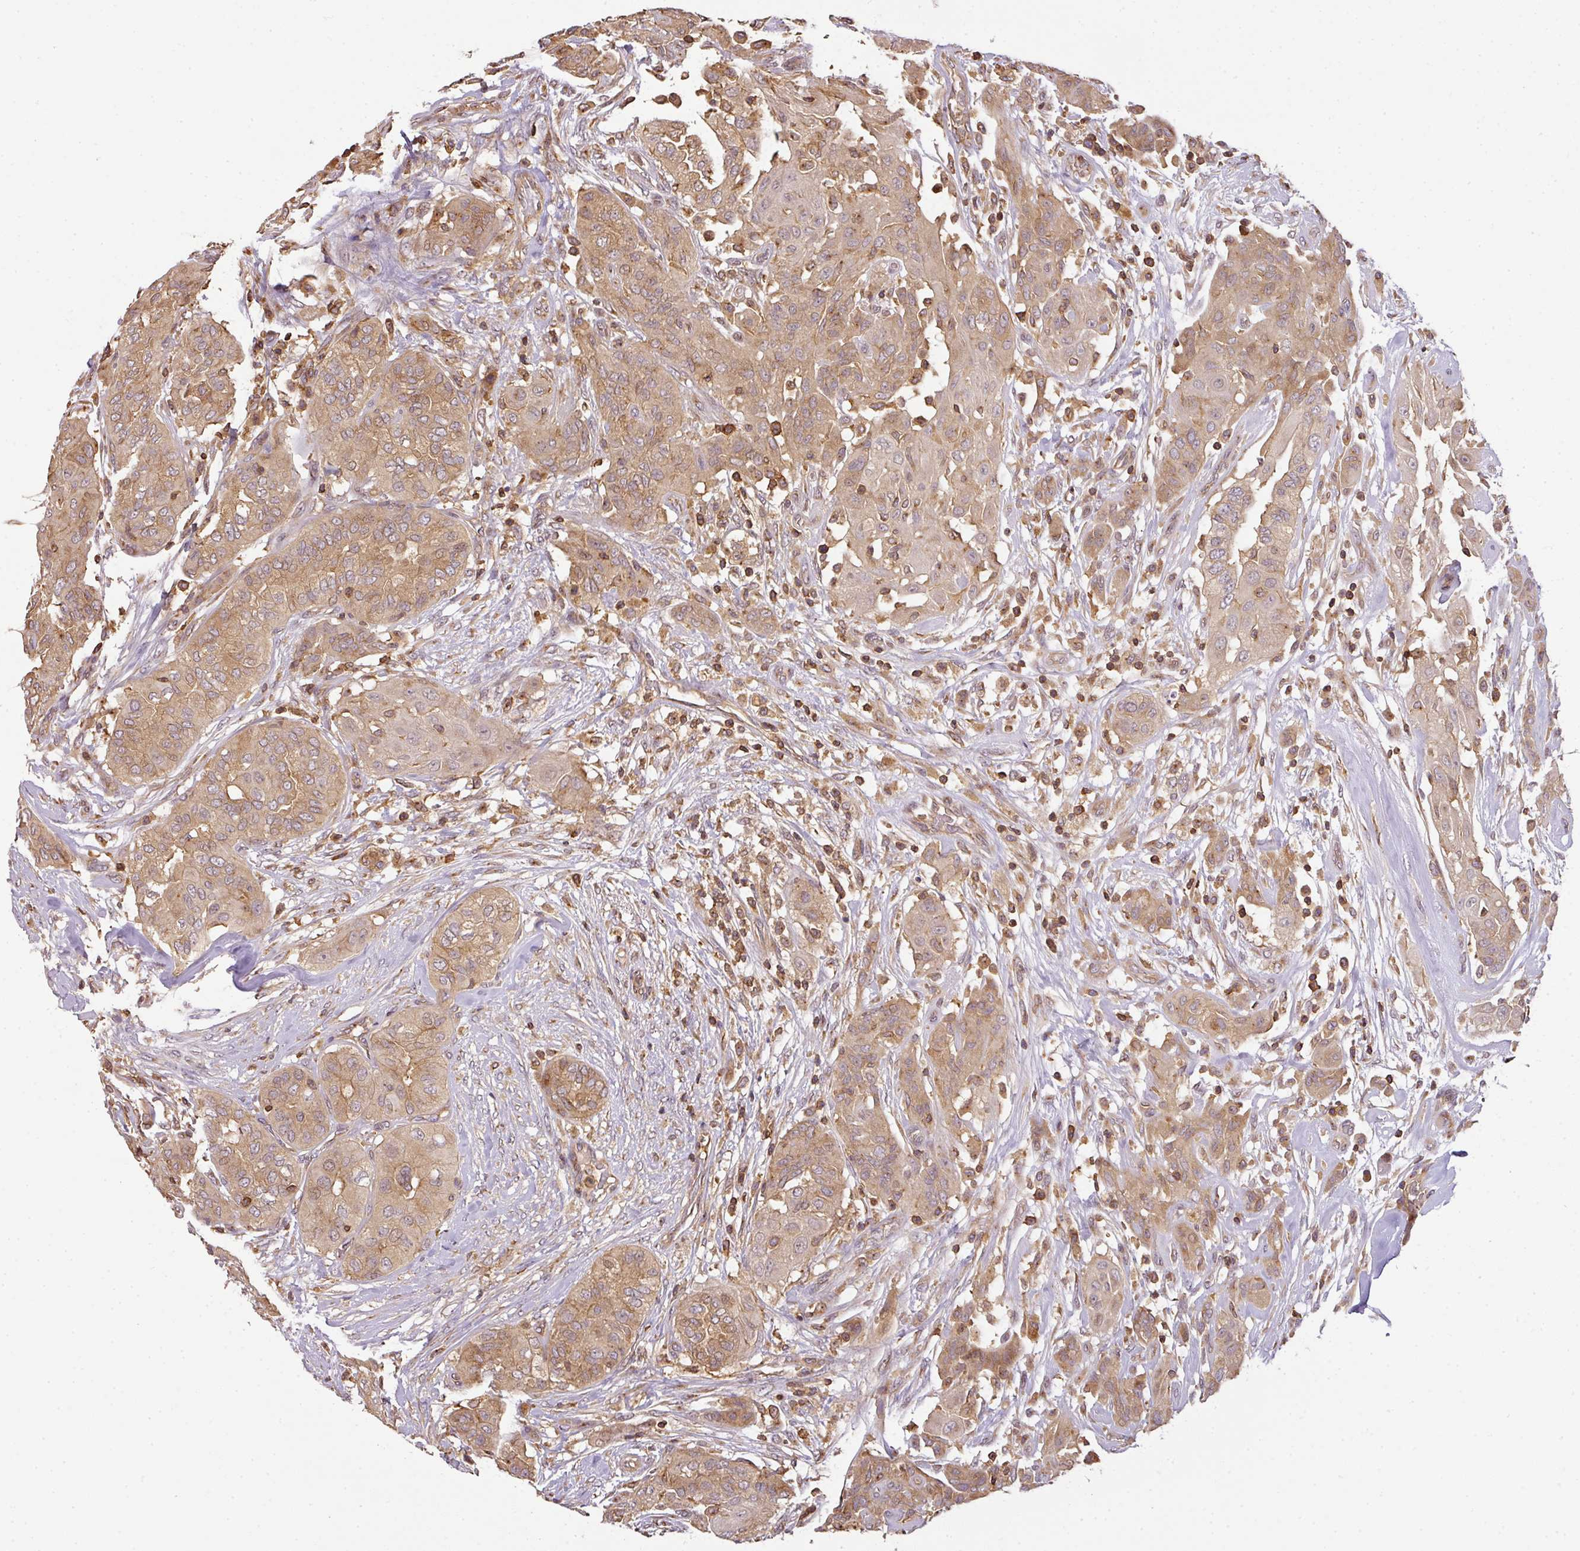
{"staining": {"intensity": "moderate", "quantity": ">75%", "location": "cytoplasmic/membranous"}, "tissue": "thyroid cancer", "cell_type": "Tumor cells", "image_type": "cancer", "snomed": [{"axis": "morphology", "description": "Papillary adenocarcinoma, NOS"}, {"axis": "topography", "description": "Thyroid gland"}], "caption": "Moderate cytoplasmic/membranous positivity for a protein is seen in about >75% of tumor cells of thyroid cancer using IHC.", "gene": "TCL1B", "patient": {"sex": "female", "age": 59}}